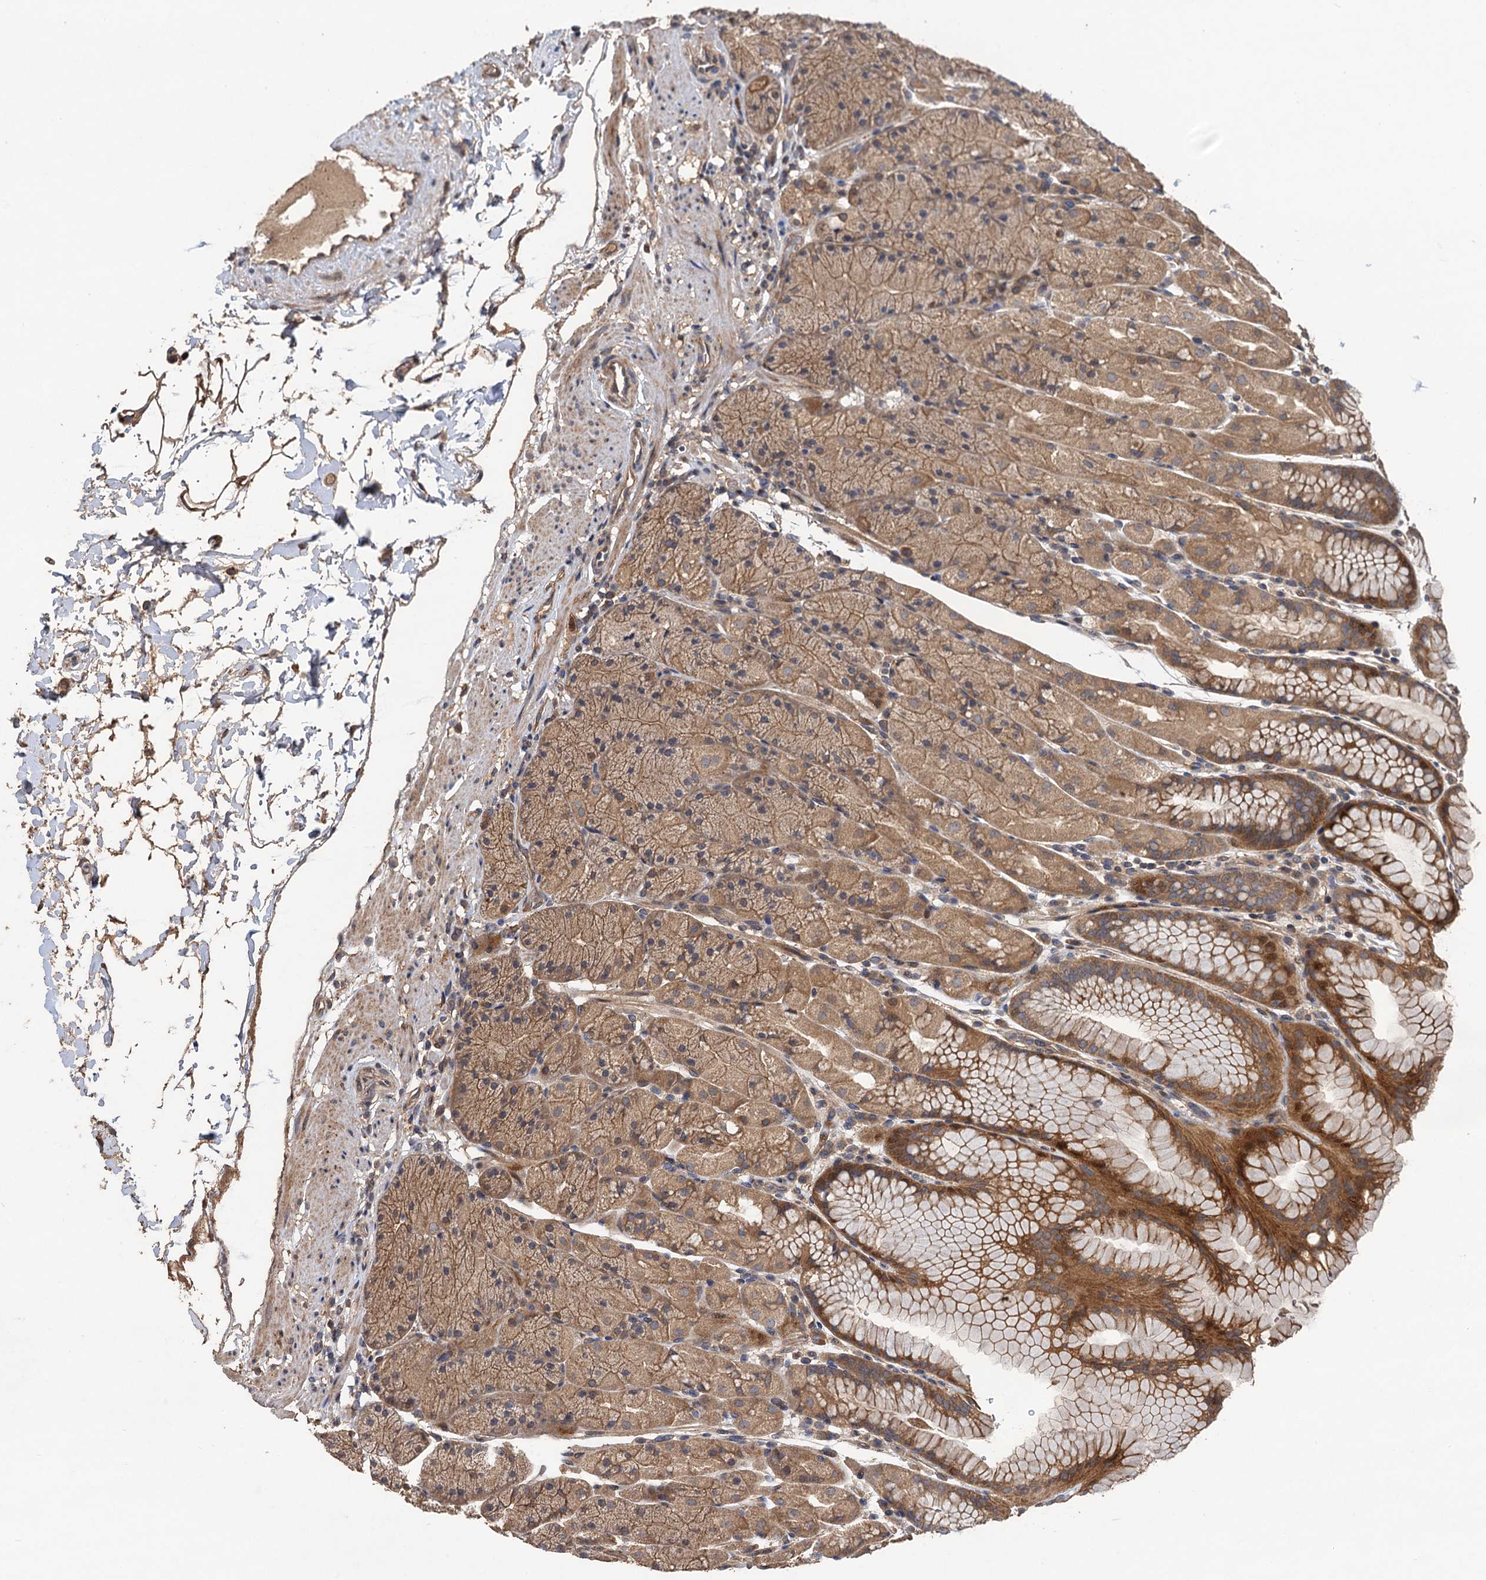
{"staining": {"intensity": "moderate", "quantity": ">75%", "location": "cytoplasmic/membranous,nuclear"}, "tissue": "stomach", "cell_type": "Glandular cells", "image_type": "normal", "snomed": [{"axis": "morphology", "description": "Normal tissue, NOS"}, {"axis": "topography", "description": "Stomach, upper"}, {"axis": "topography", "description": "Stomach, lower"}], "caption": "Normal stomach shows moderate cytoplasmic/membranous,nuclear staining in approximately >75% of glandular cells, visualized by immunohistochemistry. The protein is stained brown, and the nuclei are stained in blue (DAB (3,3'-diaminobenzidine) IHC with brightfield microscopy, high magnification).", "gene": "TMEM39B", "patient": {"sex": "male", "age": 67}}